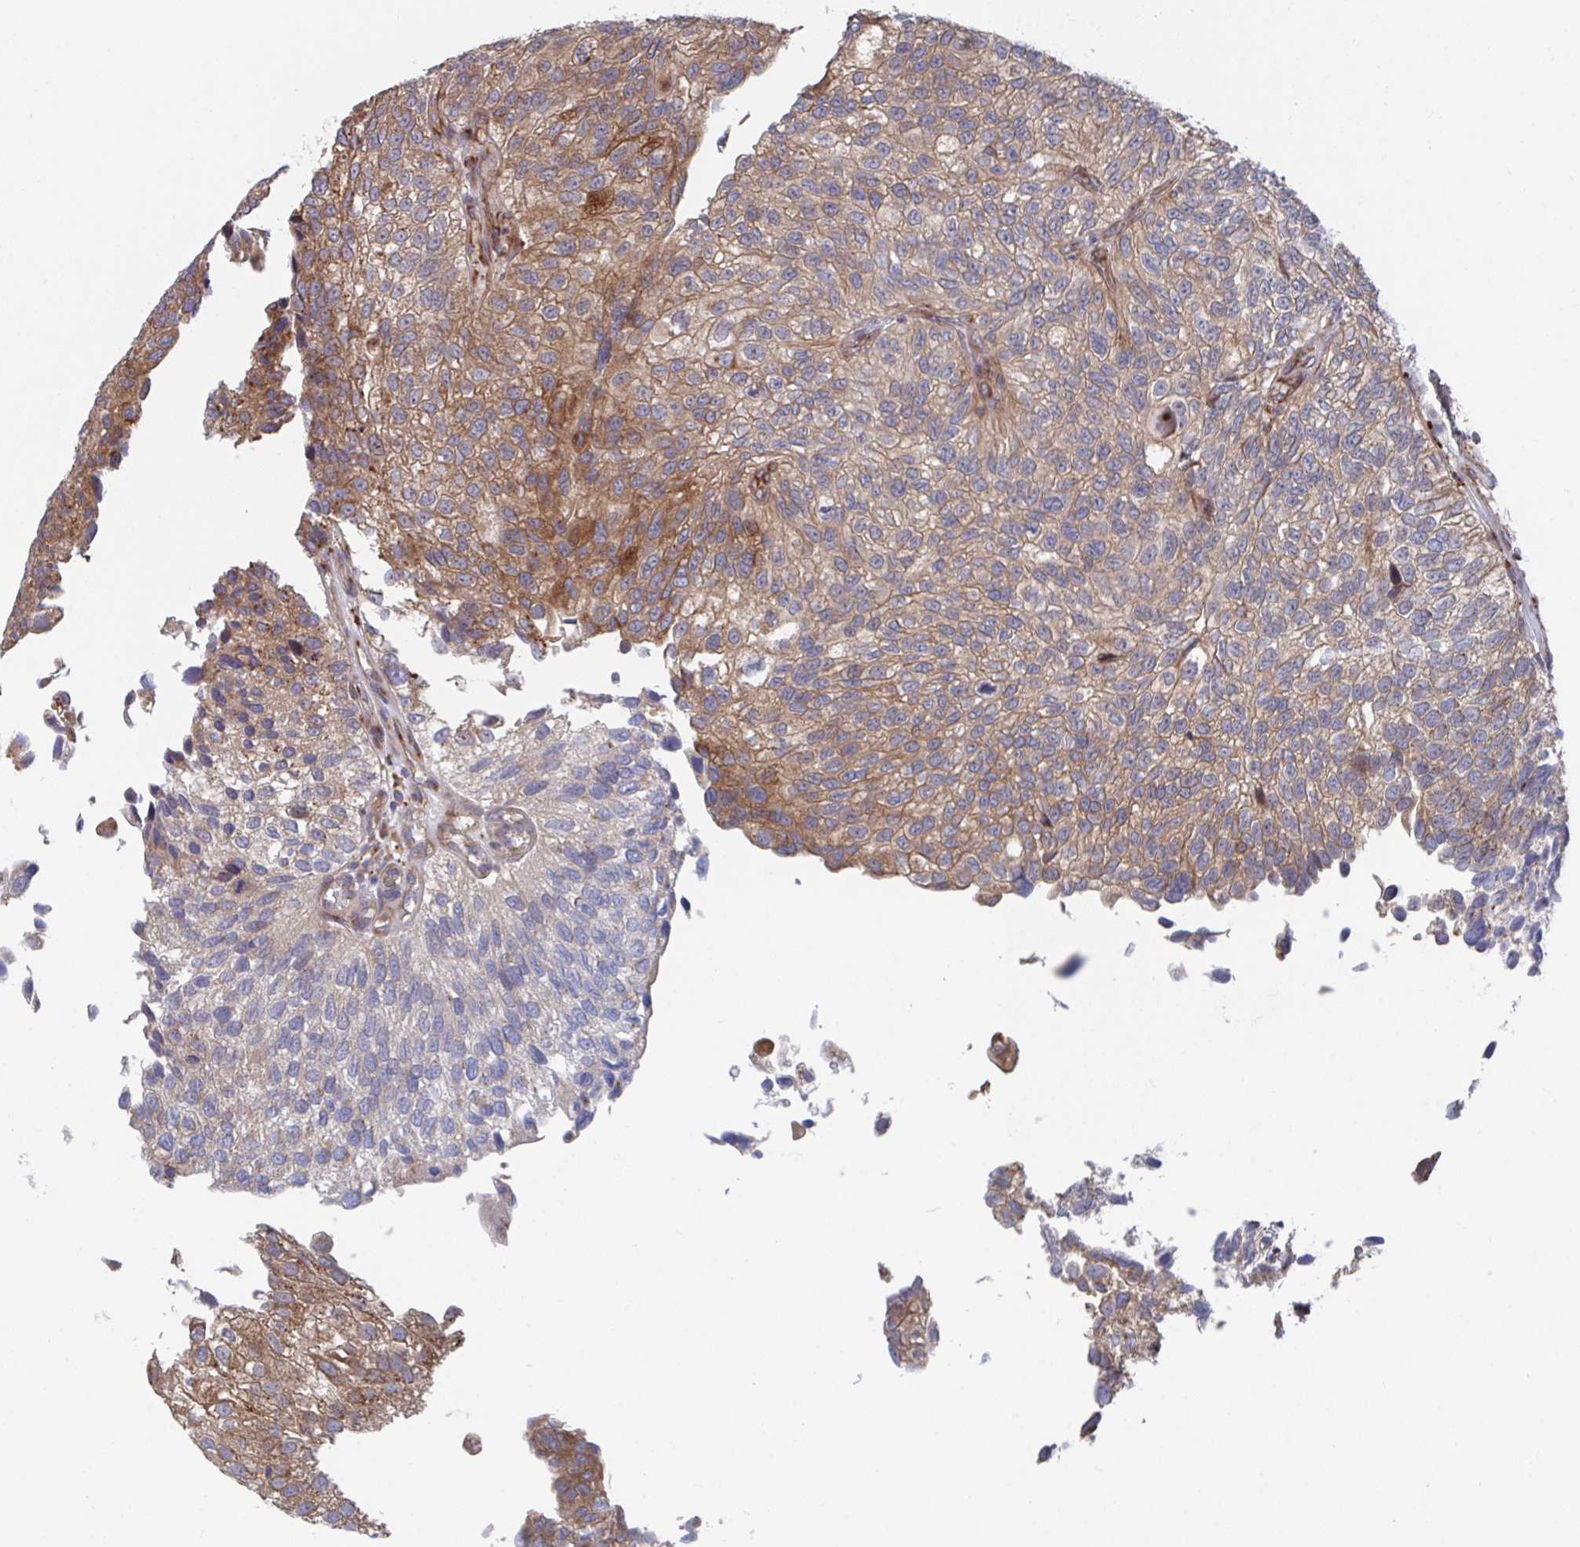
{"staining": {"intensity": "moderate", "quantity": ">75%", "location": "cytoplasmic/membranous"}, "tissue": "urothelial cancer", "cell_type": "Tumor cells", "image_type": "cancer", "snomed": [{"axis": "morphology", "description": "Urothelial carcinoma, NOS"}, {"axis": "topography", "description": "Urinary bladder"}], "caption": "There is medium levels of moderate cytoplasmic/membranous expression in tumor cells of urothelial cancer, as demonstrated by immunohistochemical staining (brown color).", "gene": "FJX1", "patient": {"sex": "male", "age": 87}}